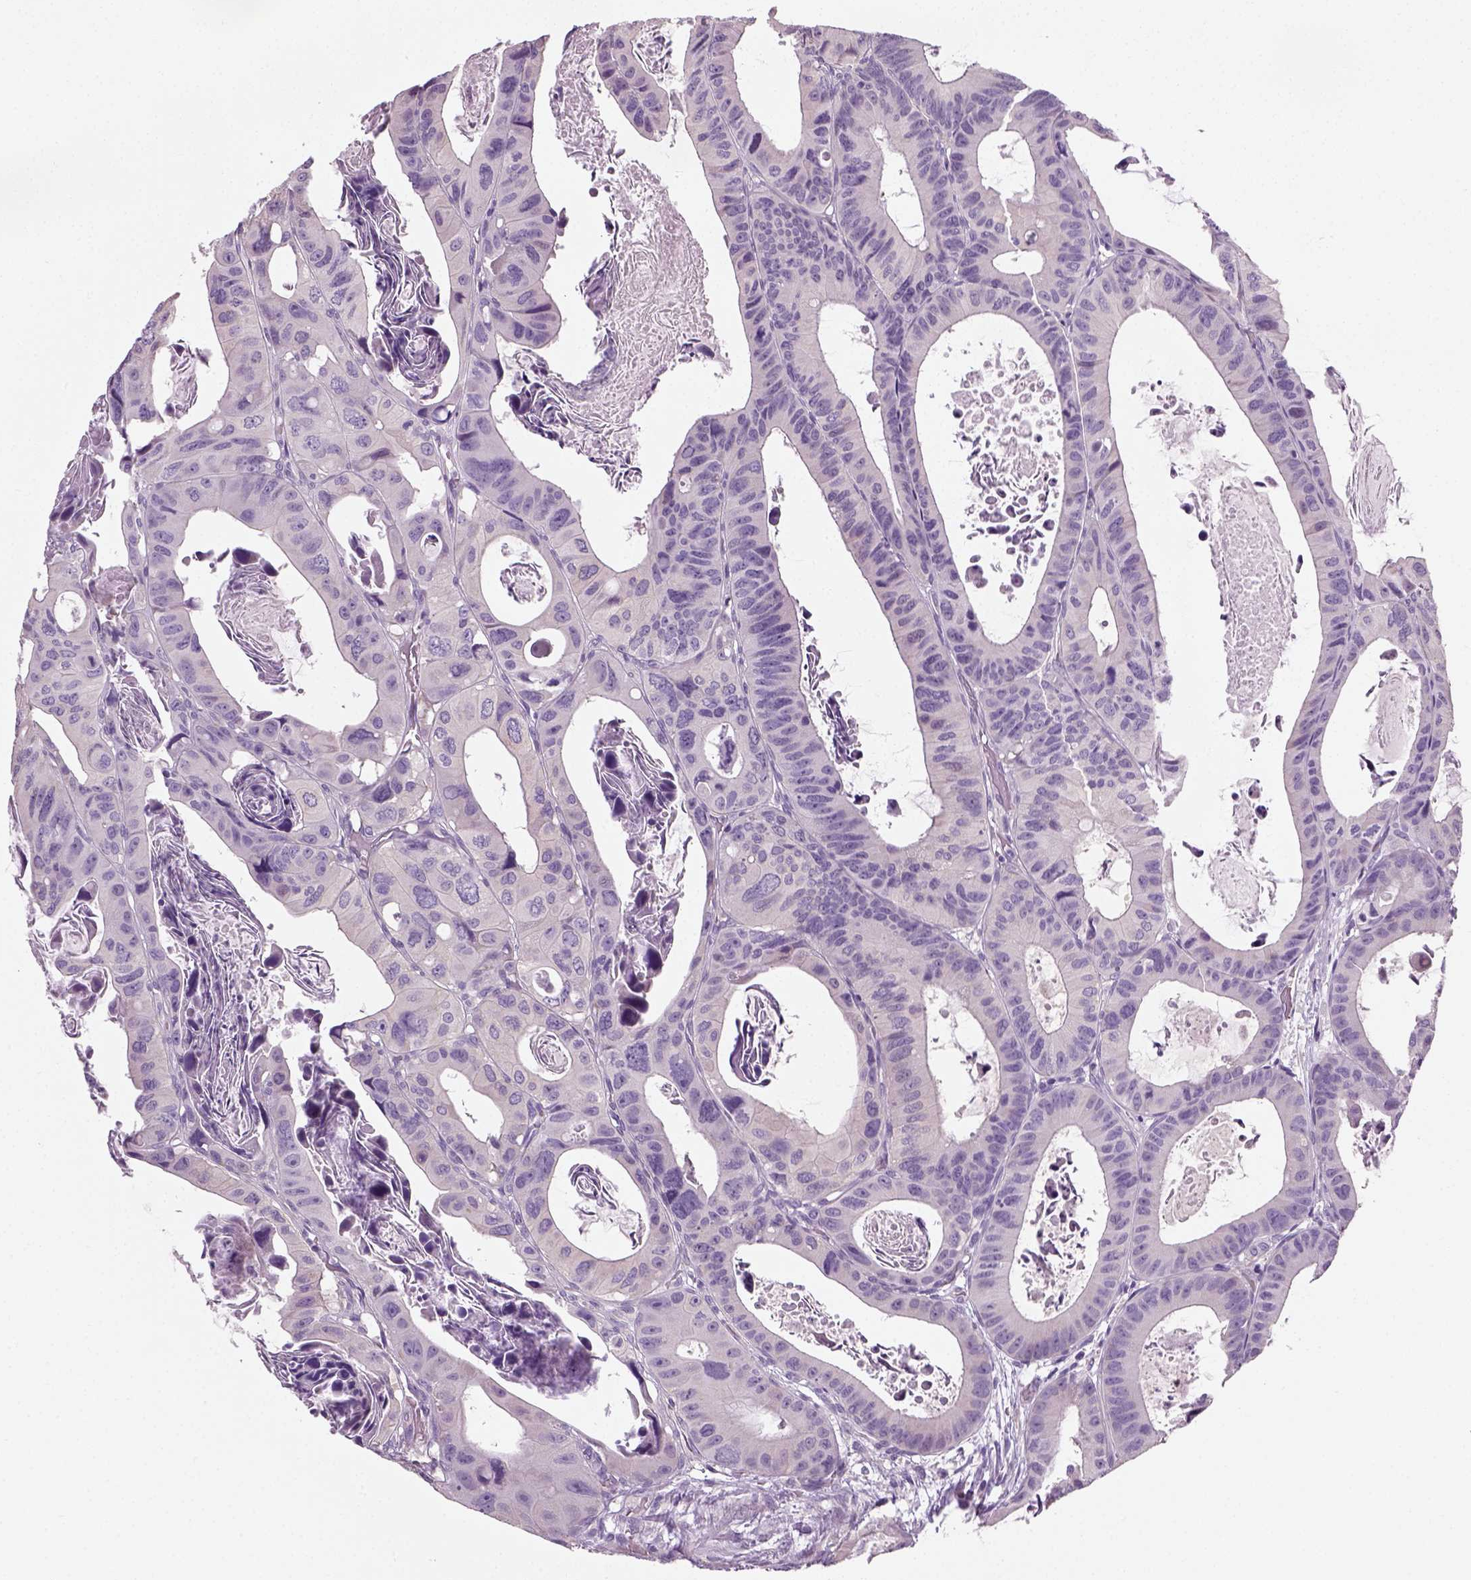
{"staining": {"intensity": "negative", "quantity": "none", "location": "none"}, "tissue": "colorectal cancer", "cell_type": "Tumor cells", "image_type": "cancer", "snomed": [{"axis": "morphology", "description": "Adenocarcinoma, NOS"}, {"axis": "topography", "description": "Rectum"}], "caption": "Immunohistochemical staining of human adenocarcinoma (colorectal) reveals no significant expression in tumor cells. (DAB (3,3'-diaminobenzidine) immunohistochemistry with hematoxylin counter stain).", "gene": "ELOVL3", "patient": {"sex": "male", "age": 64}}